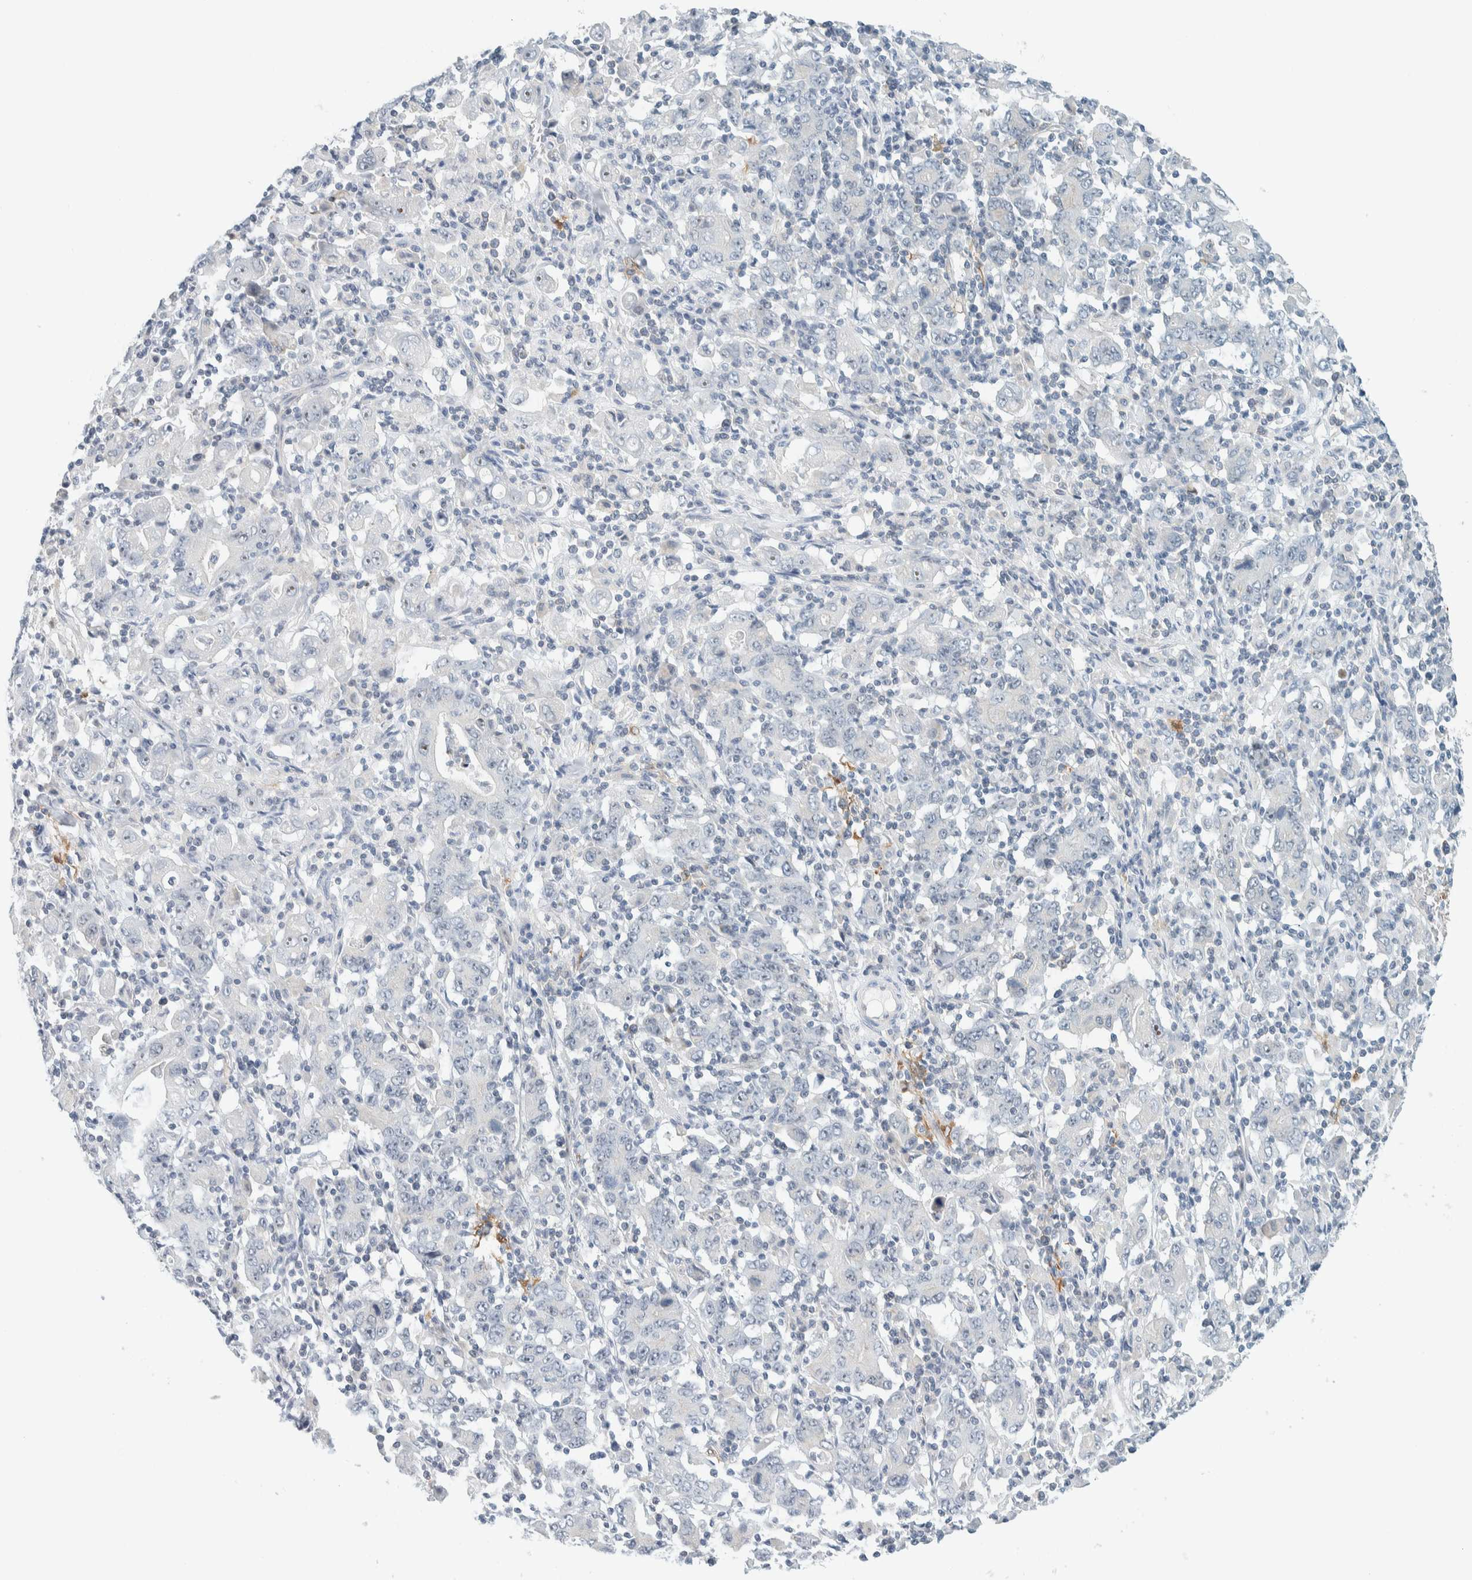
{"staining": {"intensity": "negative", "quantity": "none", "location": "none"}, "tissue": "stomach cancer", "cell_type": "Tumor cells", "image_type": "cancer", "snomed": [{"axis": "morphology", "description": "Adenocarcinoma, NOS"}, {"axis": "topography", "description": "Stomach, upper"}], "caption": "Image shows no protein staining in tumor cells of stomach adenocarcinoma tissue. (Immunohistochemistry, brightfield microscopy, high magnification).", "gene": "NDE1", "patient": {"sex": "male", "age": 69}}